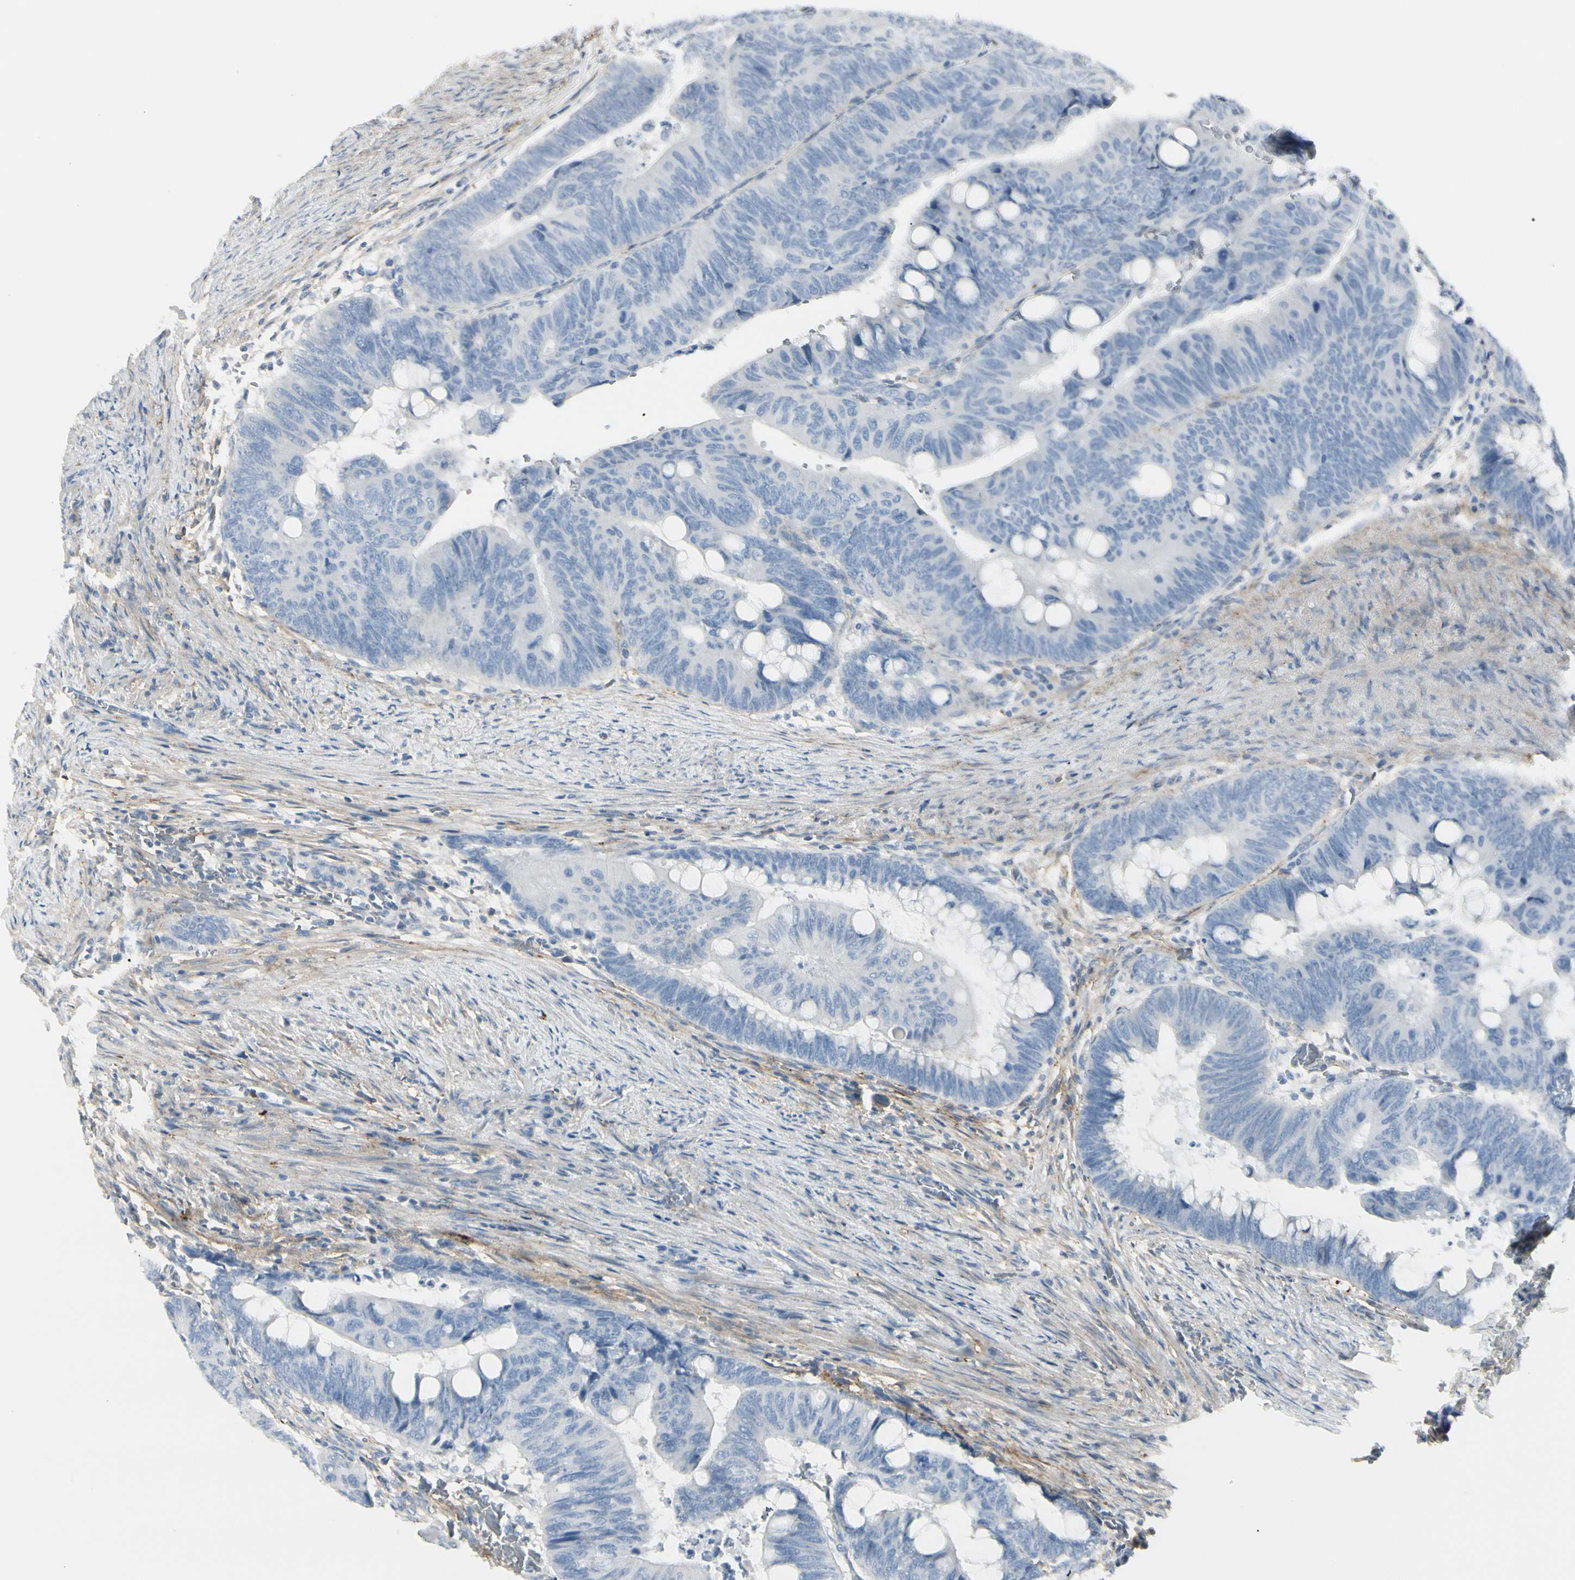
{"staining": {"intensity": "negative", "quantity": "none", "location": "none"}, "tissue": "colorectal cancer", "cell_type": "Tumor cells", "image_type": "cancer", "snomed": [{"axis": "morphology", "description": "Normal tissue, NOS"}, {"axis": "morphology", "description": "Adenocarcinoma, NOS"}, {"axis": "topography", "description": "Rectum"}, {"axis": "topography", "description": "Peripheral nerve tissue"}], "caption": "An image of colorectal cancer stained for a protein displays no brown staining in tumor cells.", "gene": "CACNA2D1", "patient": {"sex": "male", "age": 92}}